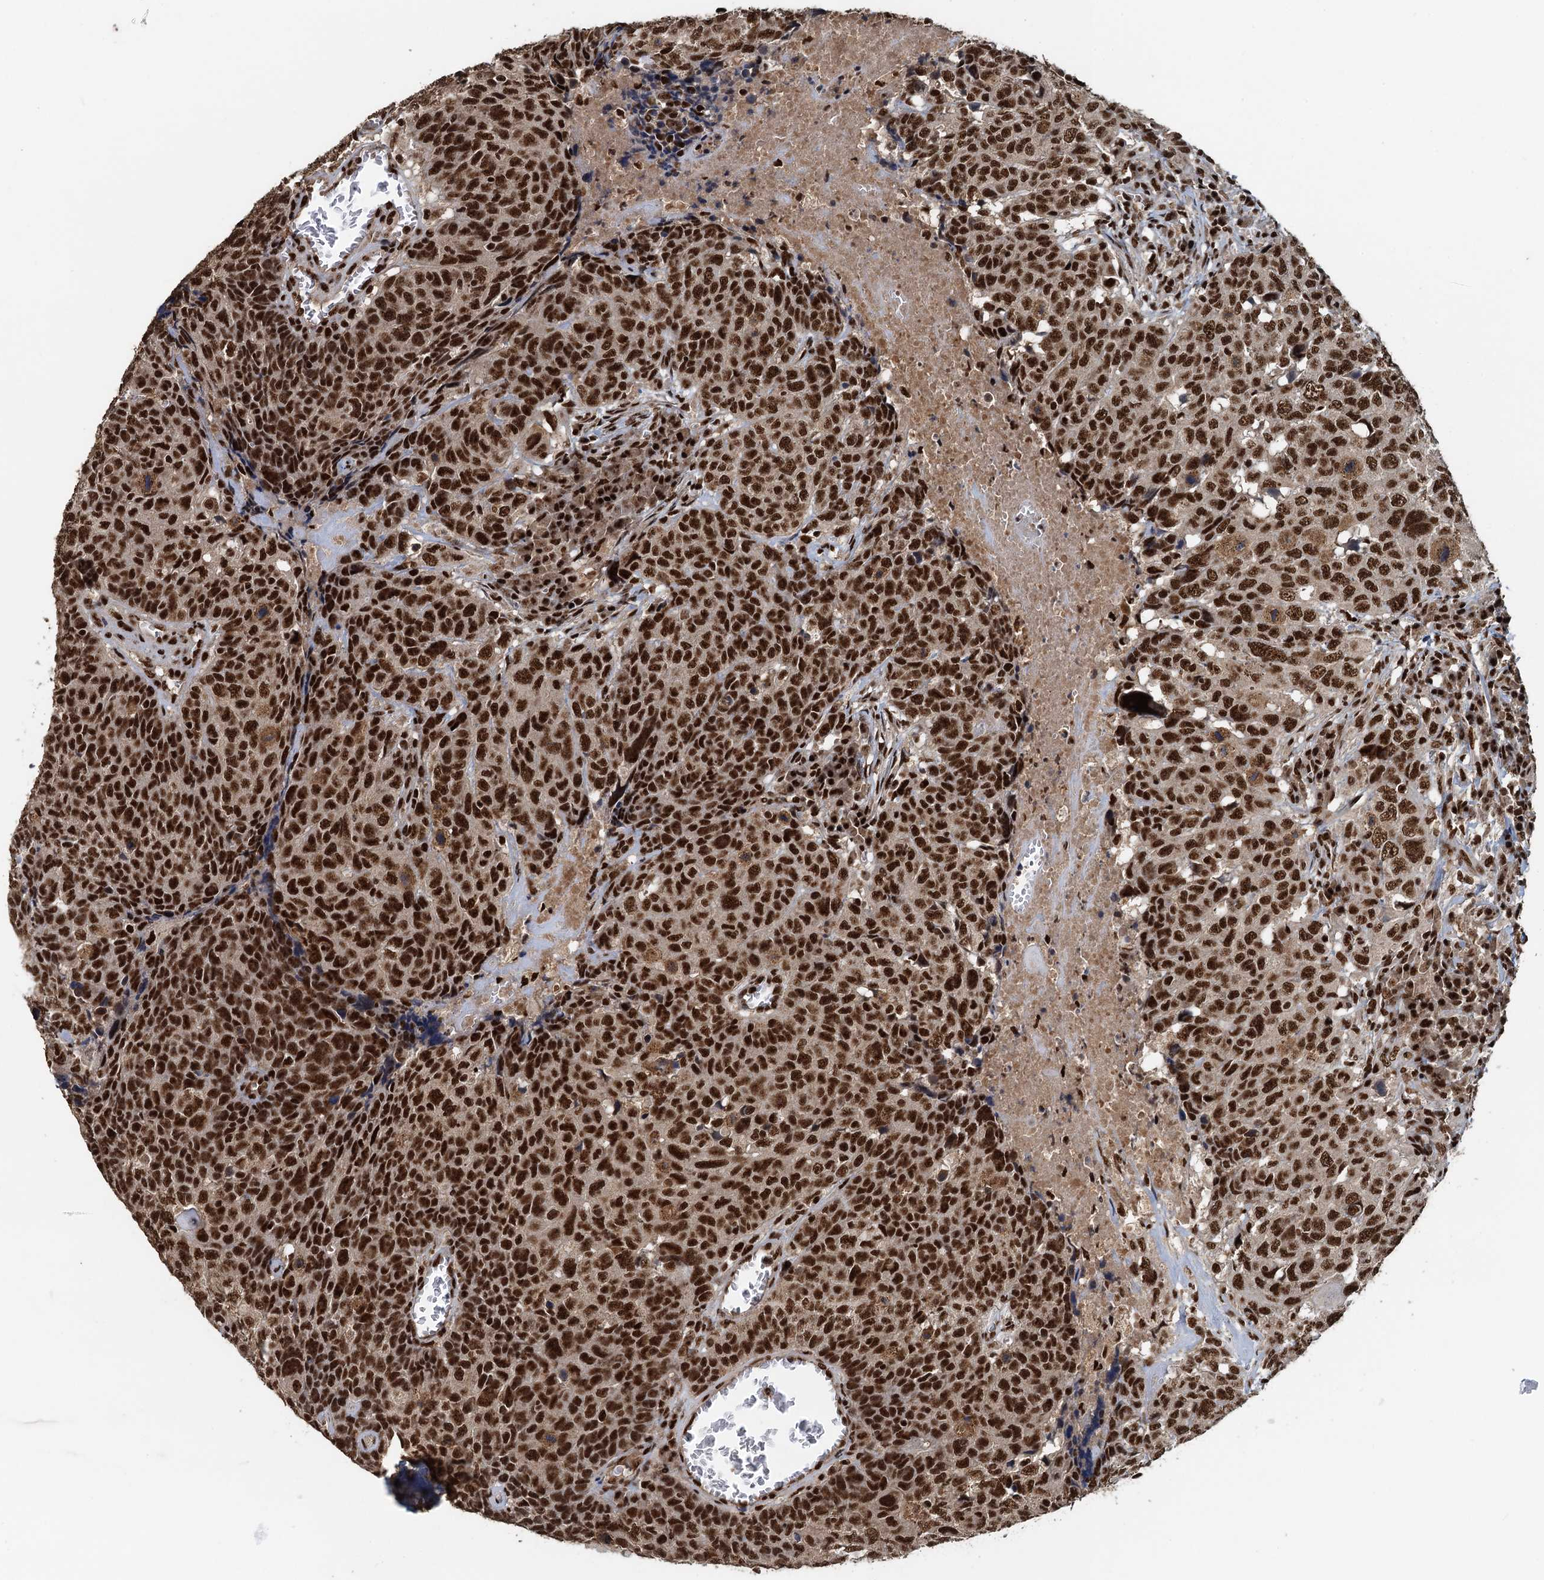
{"staining": {"intensity": "strong", "quantity": ">75%", "location": "nuclear"}, "tissue": "head and neck cancer", "cell_type": "Tumor cells", "image_type": "cancer", "snomed": [{"axis": "morphology", "description": "Squamous cell carcinoma, NOS"}, {"axis": "topography", "description": "Head-Neck"}], "caption": "A micrograph of human head and neck squamous cell carcinoma stained for a protein shows strong nuclear brown staining in tumor cells.", "gene": "ZC3H18", "patient": {"sex": "male", "age": 66}}